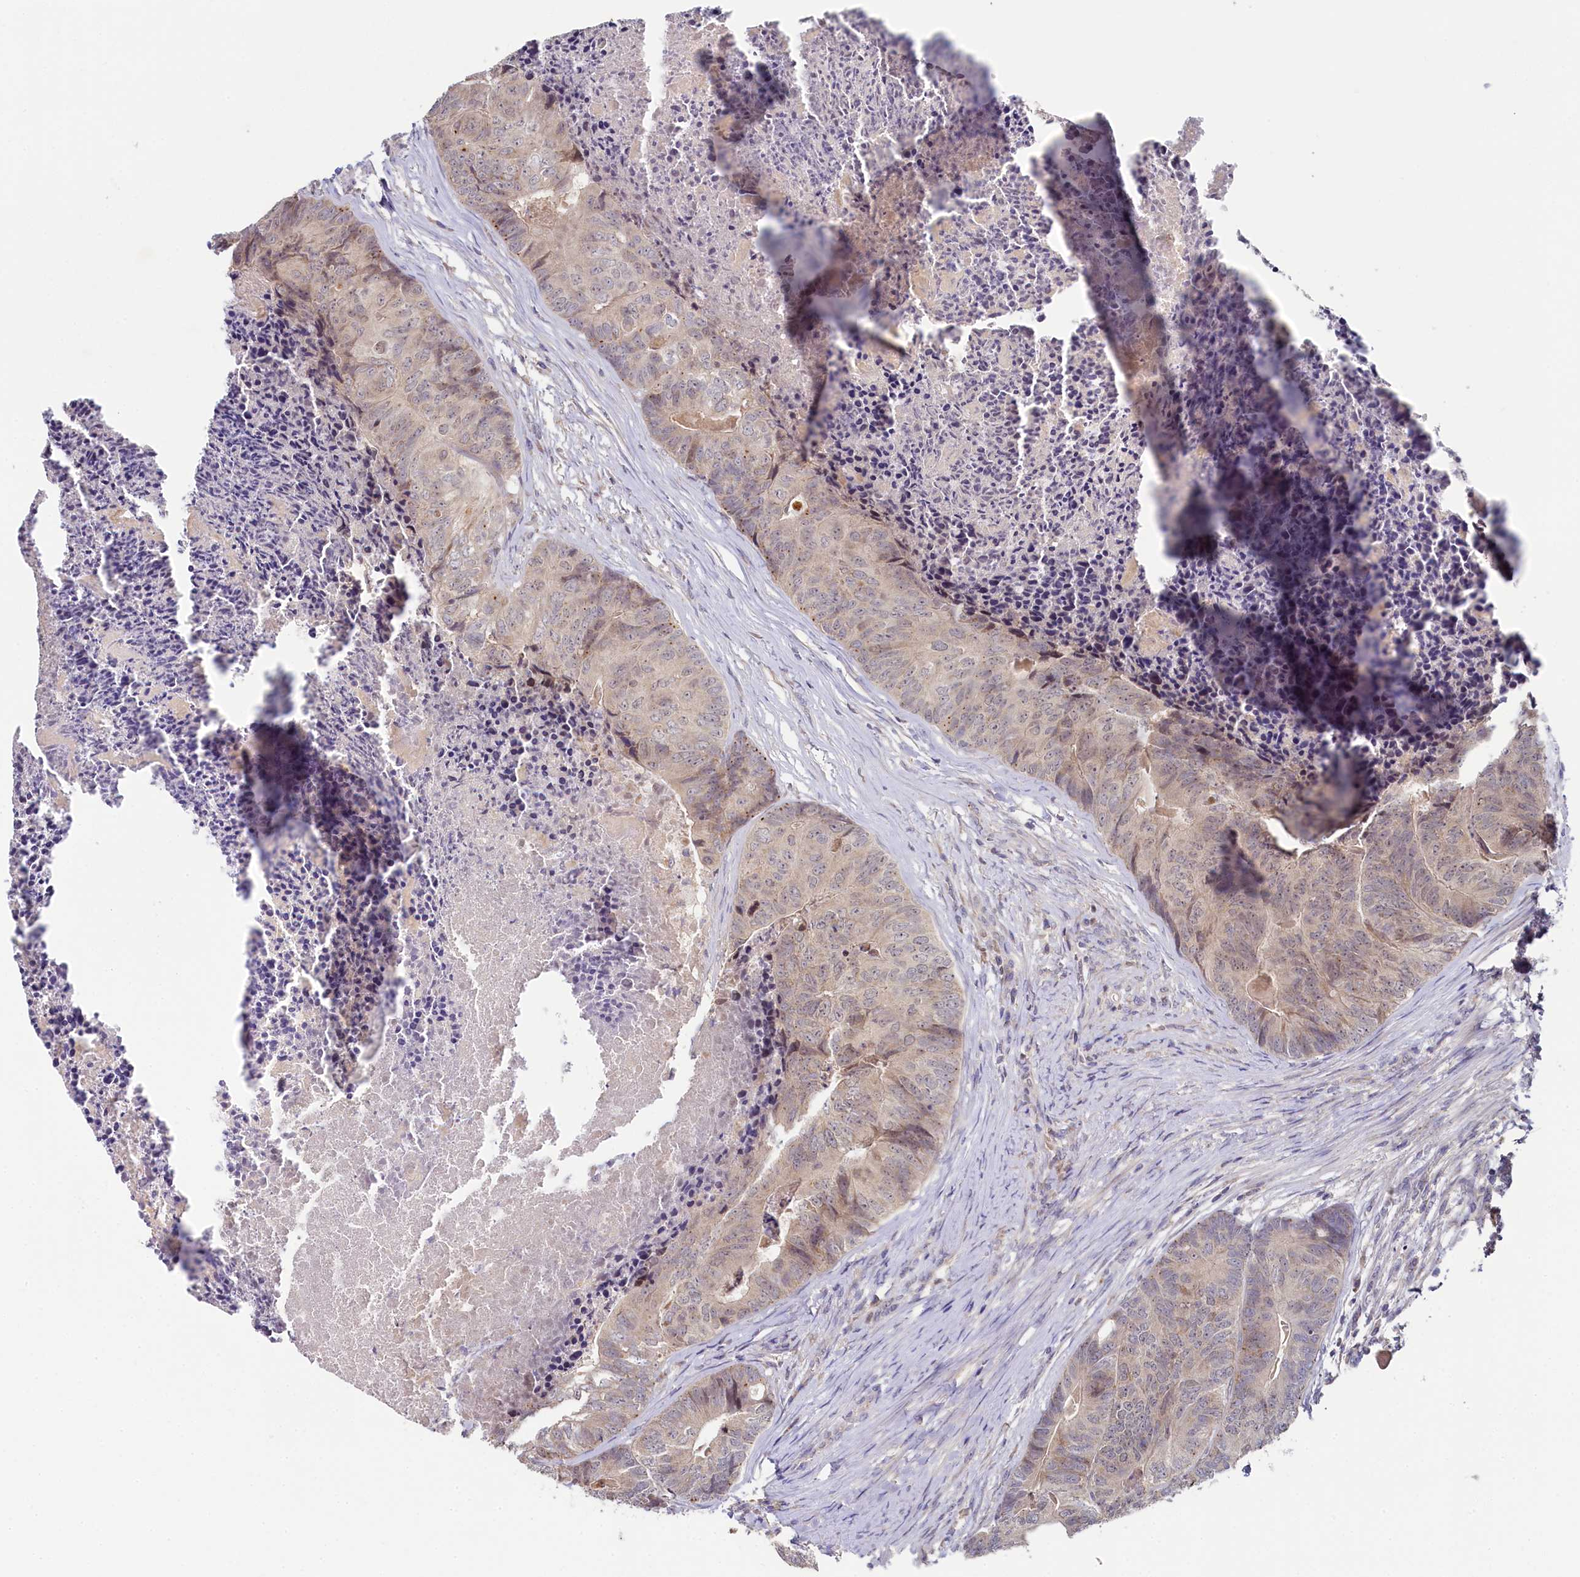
{"staining": {"intensity": "weak", "quantity": "25%-75%", "location": "cytoplasmic/membranous"}, "tissue": "colorectal cancer", "cell_type": "Tumor cells", "image_type": "cancer", "snomed": [{"axis": "morphology", "description": "Adenocarcinoma, NOS"}, {"axis": "topography", "description": "Colon"}], "caption": "Adenocarcinoma (colorectal) stained for a protein demonstrates weak cytoplasmic/membranous positivity in tumor cells. The staining was performed using DAB (3,3'-diaminobenzidine) to visualize the protein expression in brown, while the nuclei were stained in blue with hematoxylin (Magnification: 20x).", "gene": "SPINK9", "patient": {"sex": "female", "age": 67}}